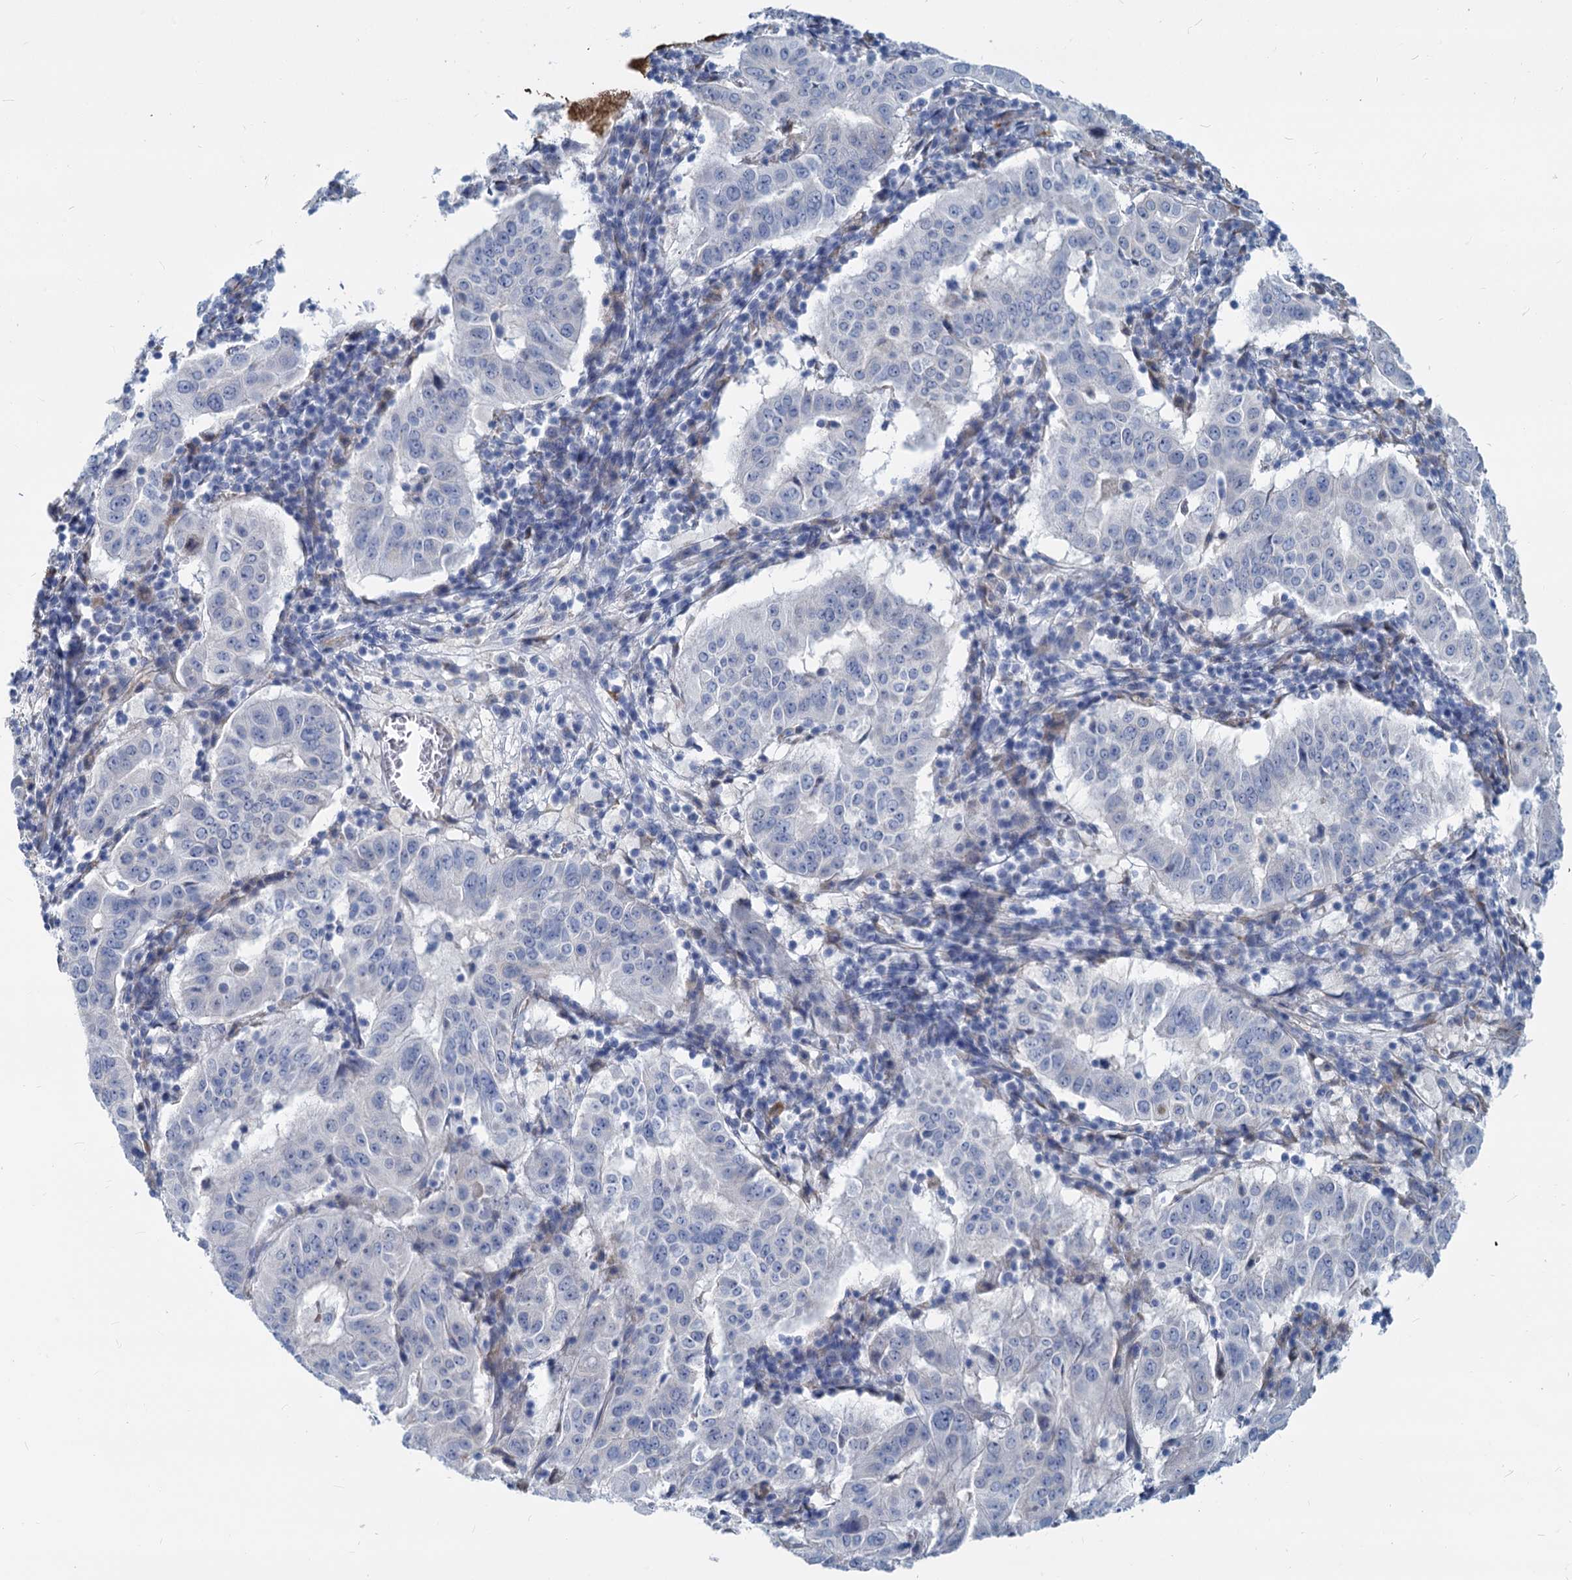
{"staining": {"intensity": "negative", "quantity": "none", "location": "none"}, "tissue": "pancreatic cancer", "cell_type": "Tumor cells", "image_type": "cancer", "snomed": [{"axis": "morphology", "description": "Adenocarcinoma, NOS"}, {"axis": "topography", "description": "Pancreas"}], "caption": "Immunohistochemical staining of human pancreatic cancer (adenocarcinoma) exhibits no significant staining in tumor cells.", "gene": "GSTM3", "patient": {"sex": "male", "age": 63}}